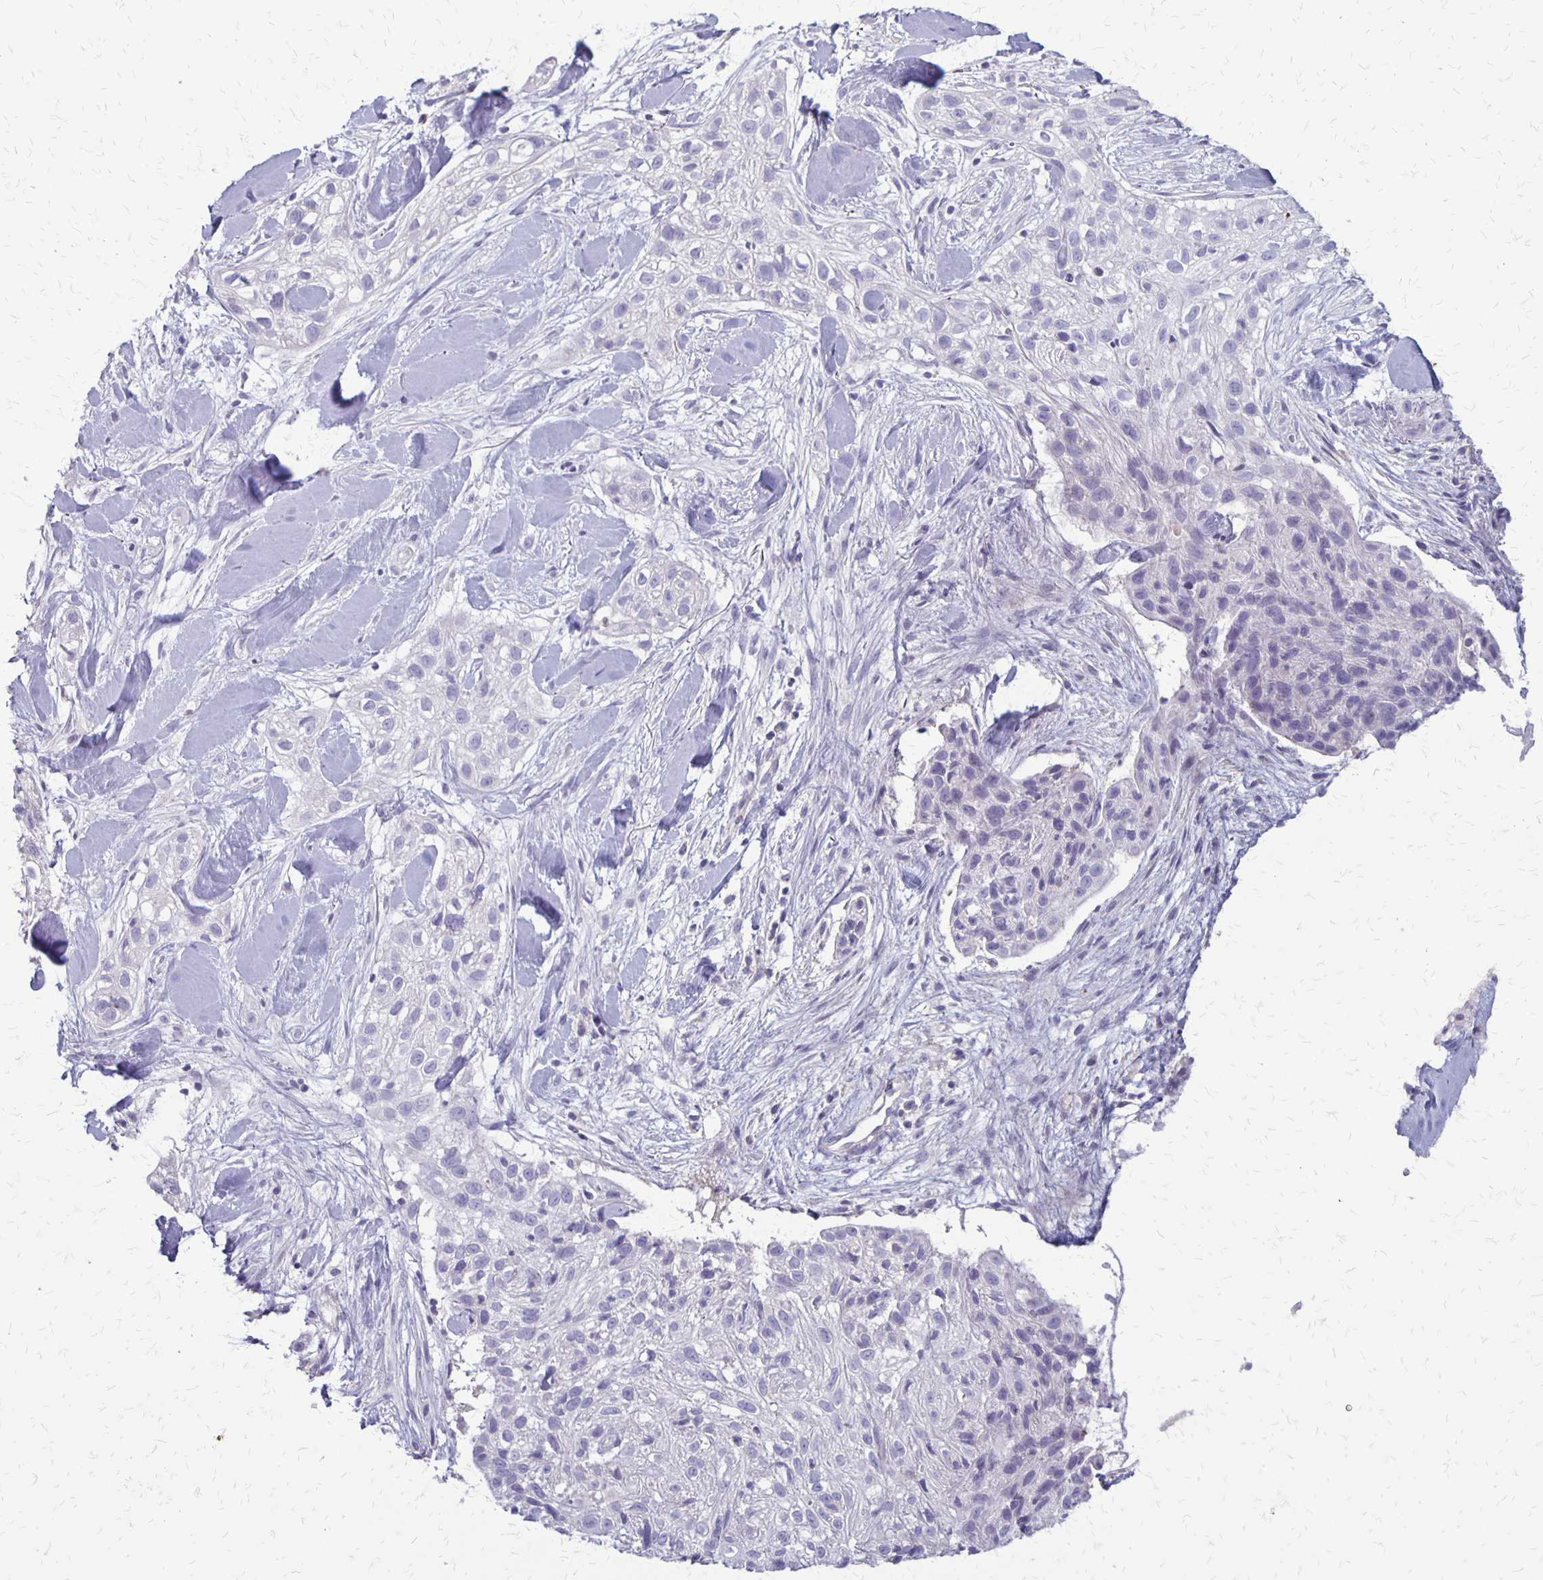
{"staining": {"intensity": "negative", "quantity": "none", "location": "none"}, "tissue": "skin cancer", "cell_type": "Tumor cells", "image_type": "cancer", "snomed": [{"axis": "morphology", "description": "Squamous cell carcinoma, NOS"}, {"axis": "topography", "description": "Skin"}], "caption": "Immunohistochemistry (IHC) photomicrograph of neoplastic tissue: human skin cancer (squamous cell carcinoma) stained with DAB (3,3'-diaminobenzidine) demonstrates no significant protein positivity in tumor cells. Brightfield microscopy of immunohistochemistry stained with DAB (brown) and hematoxylin (blue), captured at high magnification.", "gene": "SEPTIN5", "patient": {"sex": "male", "age": 82}}